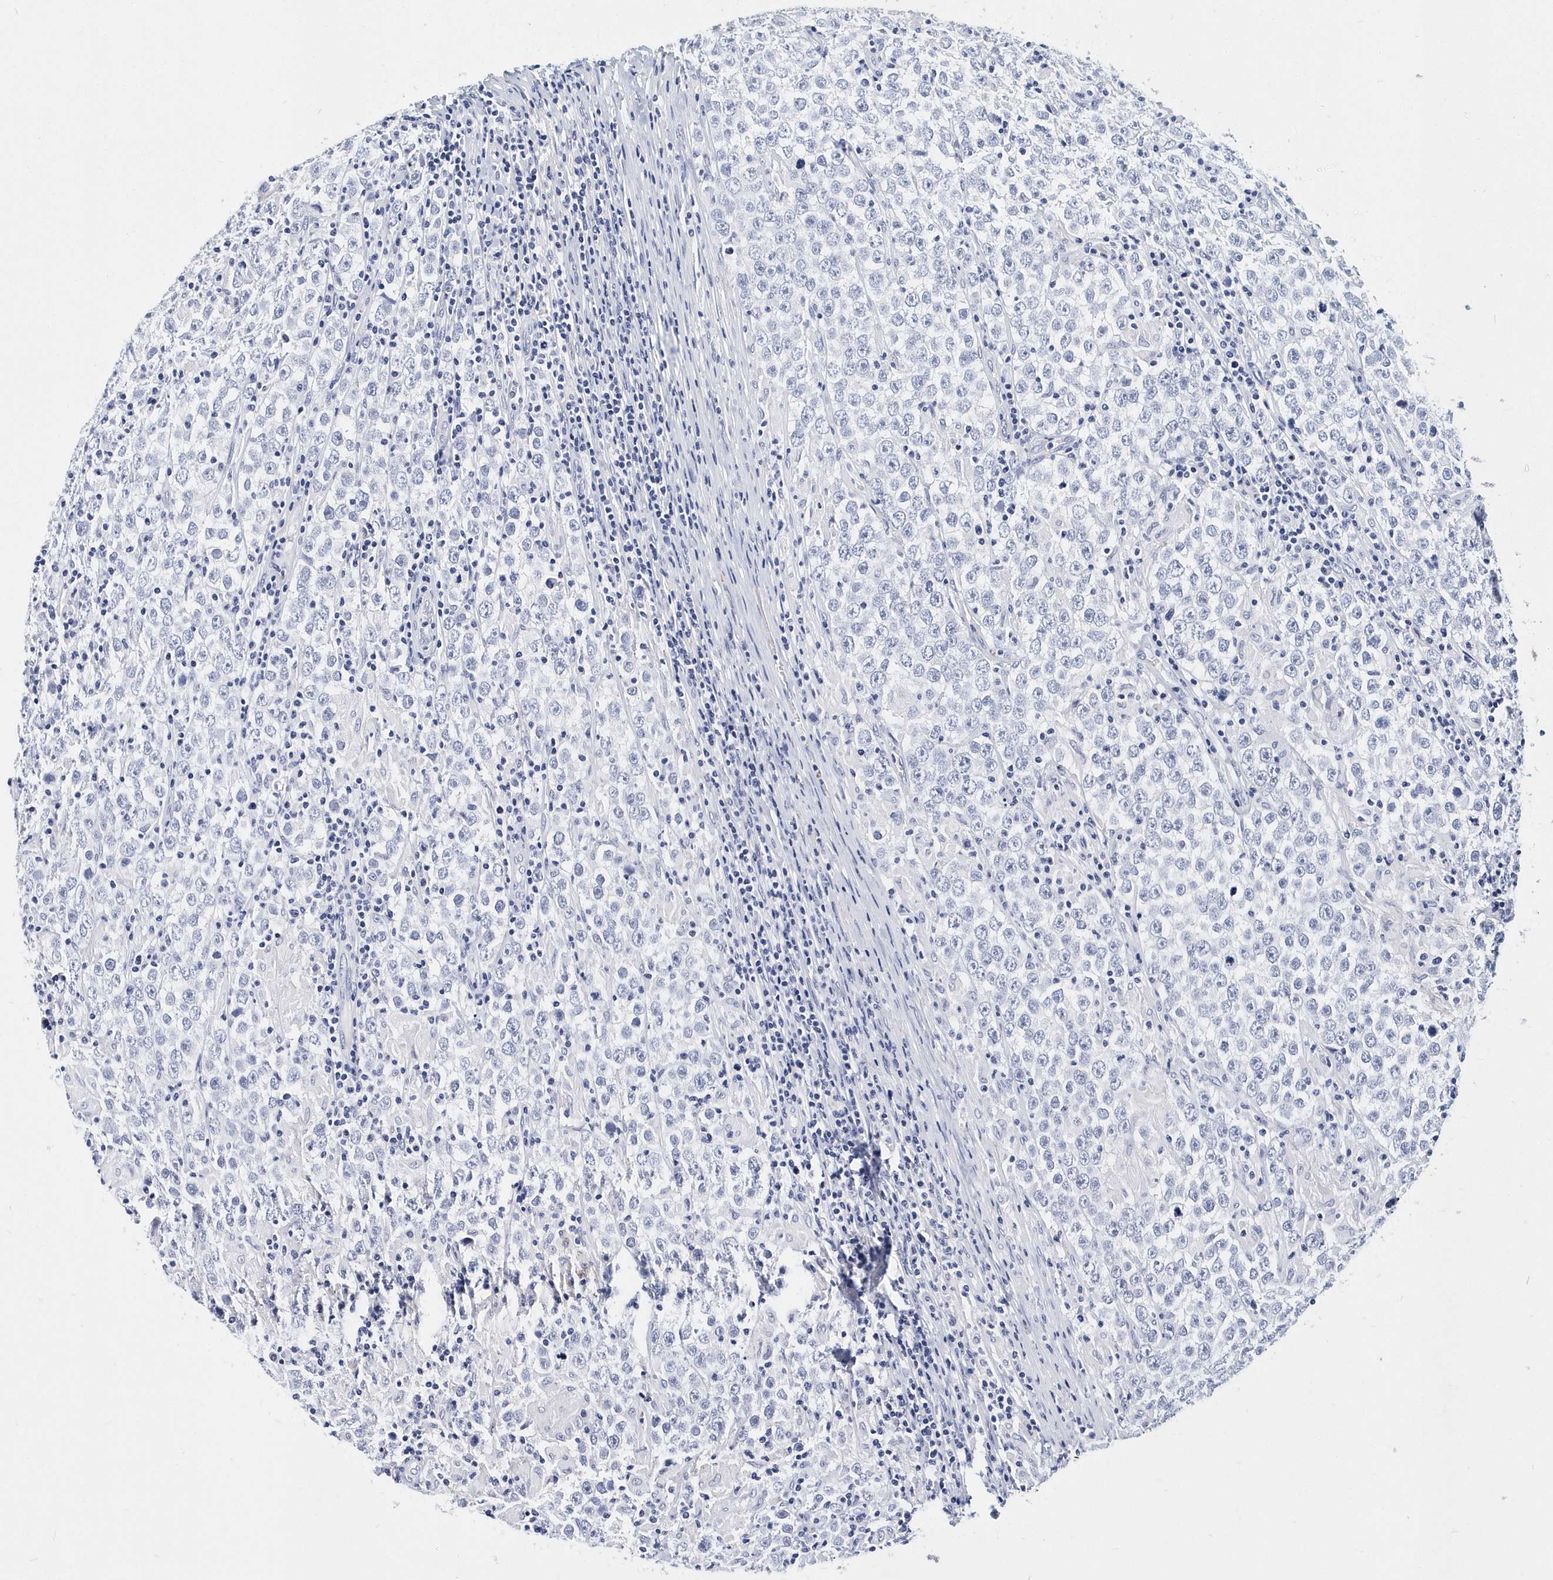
{"staining": {"intensity": "negative", "quantity": "none", "location": "none"}, "tissue": "testis cancer", "cell_type": "Tumor cells", "image_type": "cancer", "snomed": [{"axis": "morphology", "description": "Normal tissue, NOS"}, {"axis": "morphology", "description": "Urothelial carcinoma, High grade"}, {"axis": "morphology", "description": "Seminoma, NOS"}, {"axis": "morphology", "description": "Carcinoma, Embryonal, NOS"}, {"axis": "topography", "description": "Urinary bladder"}, {"axis": "topography", "description": "Testis"}], "caption": "IHC histopathology image of urothelial carcinoma (high-grade) (testis) stained for a protein (brown), which exhibits no staining in tumor cells. (DAB immunohistochemistry (IHC), high magnification).", "gene": "ITGA2B", "patient": {"sex": "male", "age": 41}}